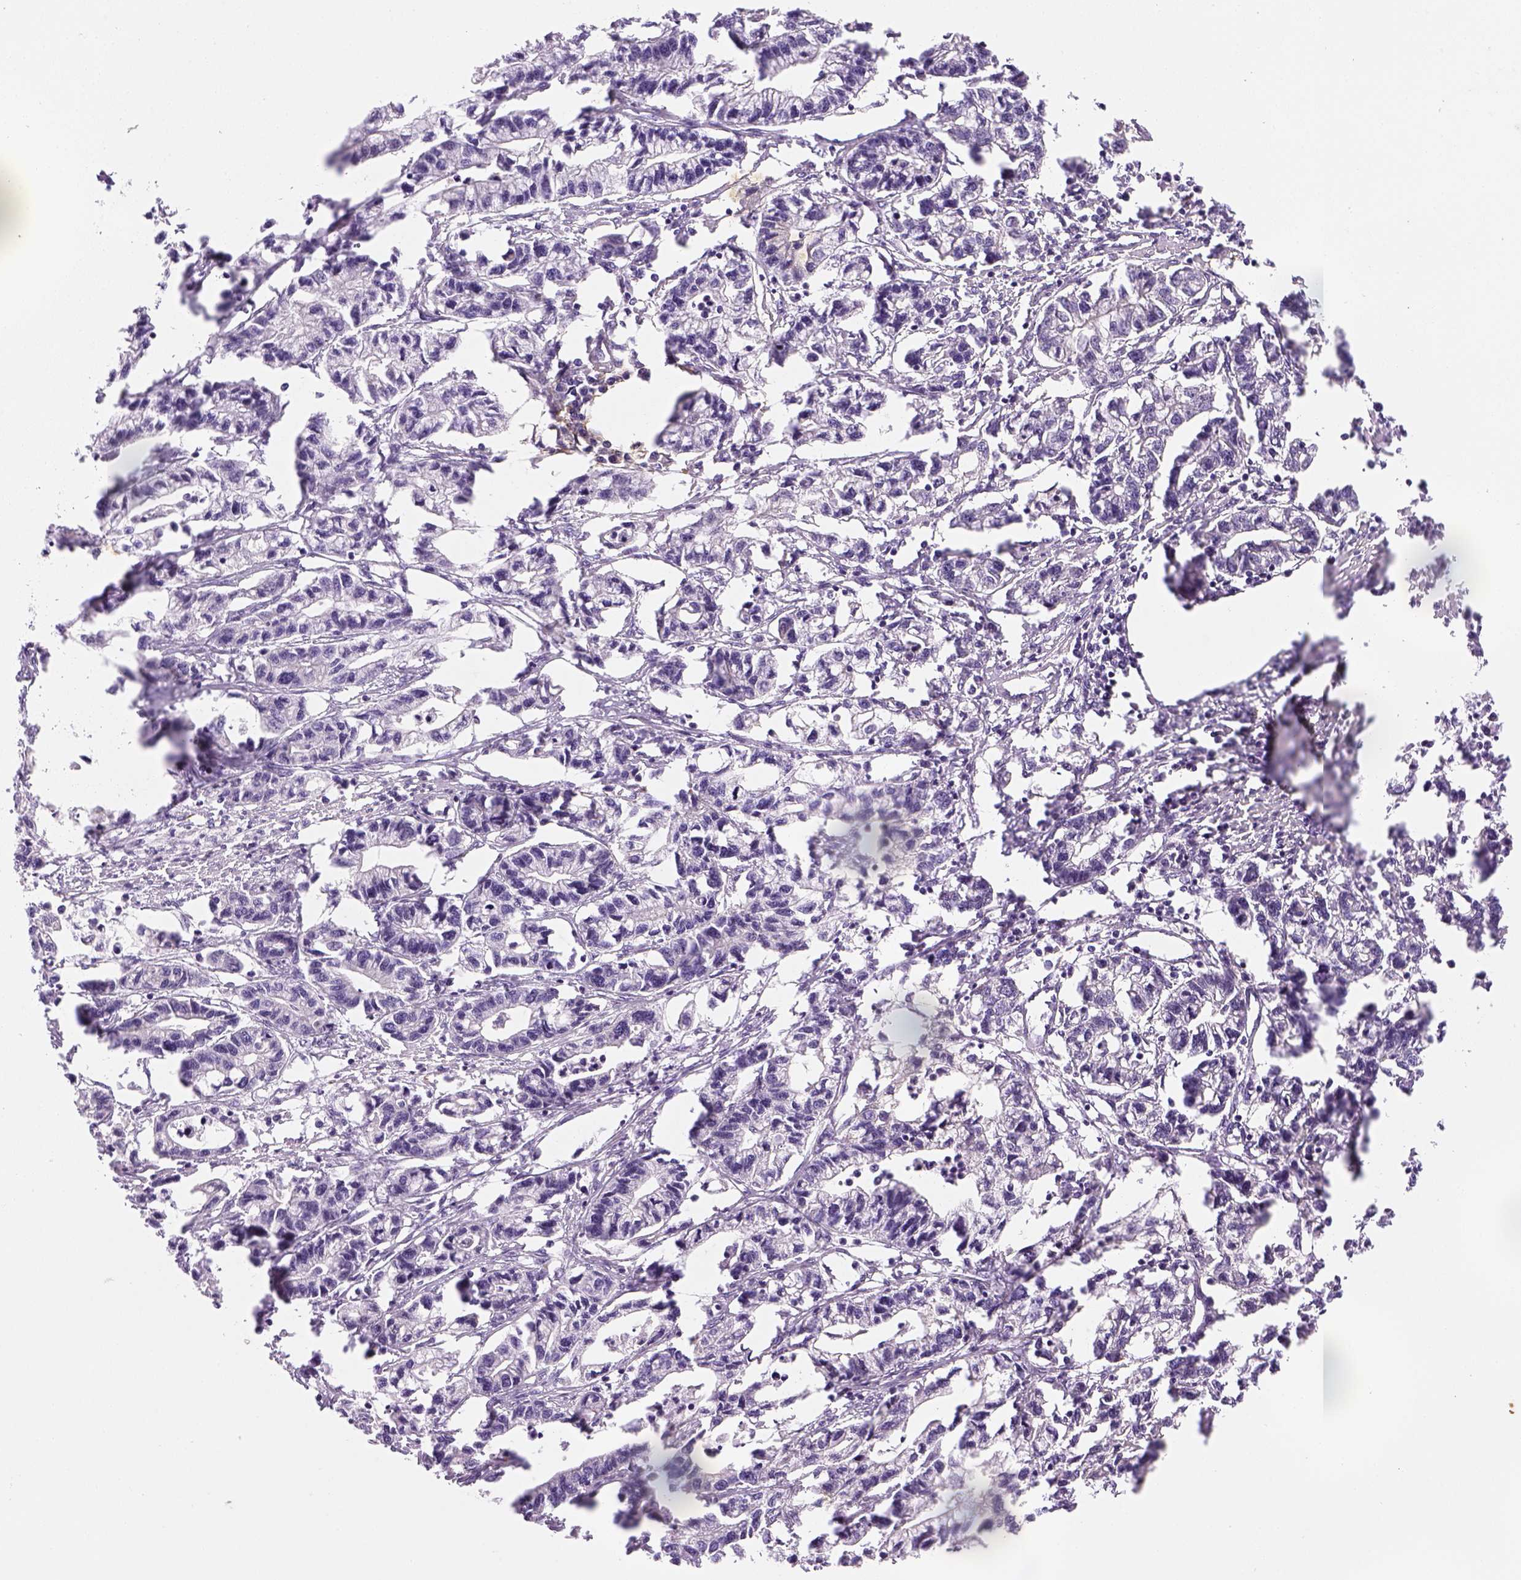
{"staining": {"intensity": "negative", "quantity": "none", "location": "none"}, "tissue": "stomach cancer", "cell_type": "Tumor cells", "image_type": "cancer", "snomed": [{"axis": "morphology", "description": "Adenocarcinoma, NOS"}, {"axis": "topography", "description": "Stomach"}], "caption": "Immunohistochemistry (IHC) image of neoplastic tissue: human stomach cancer (adenocarcinoma) stained with DAB (3,3'-diaminobenzidine) shows no significant protein positivity in tumor cells.", "gene": "CACNB1", "patient": {"sex": "male", "age": 83}}